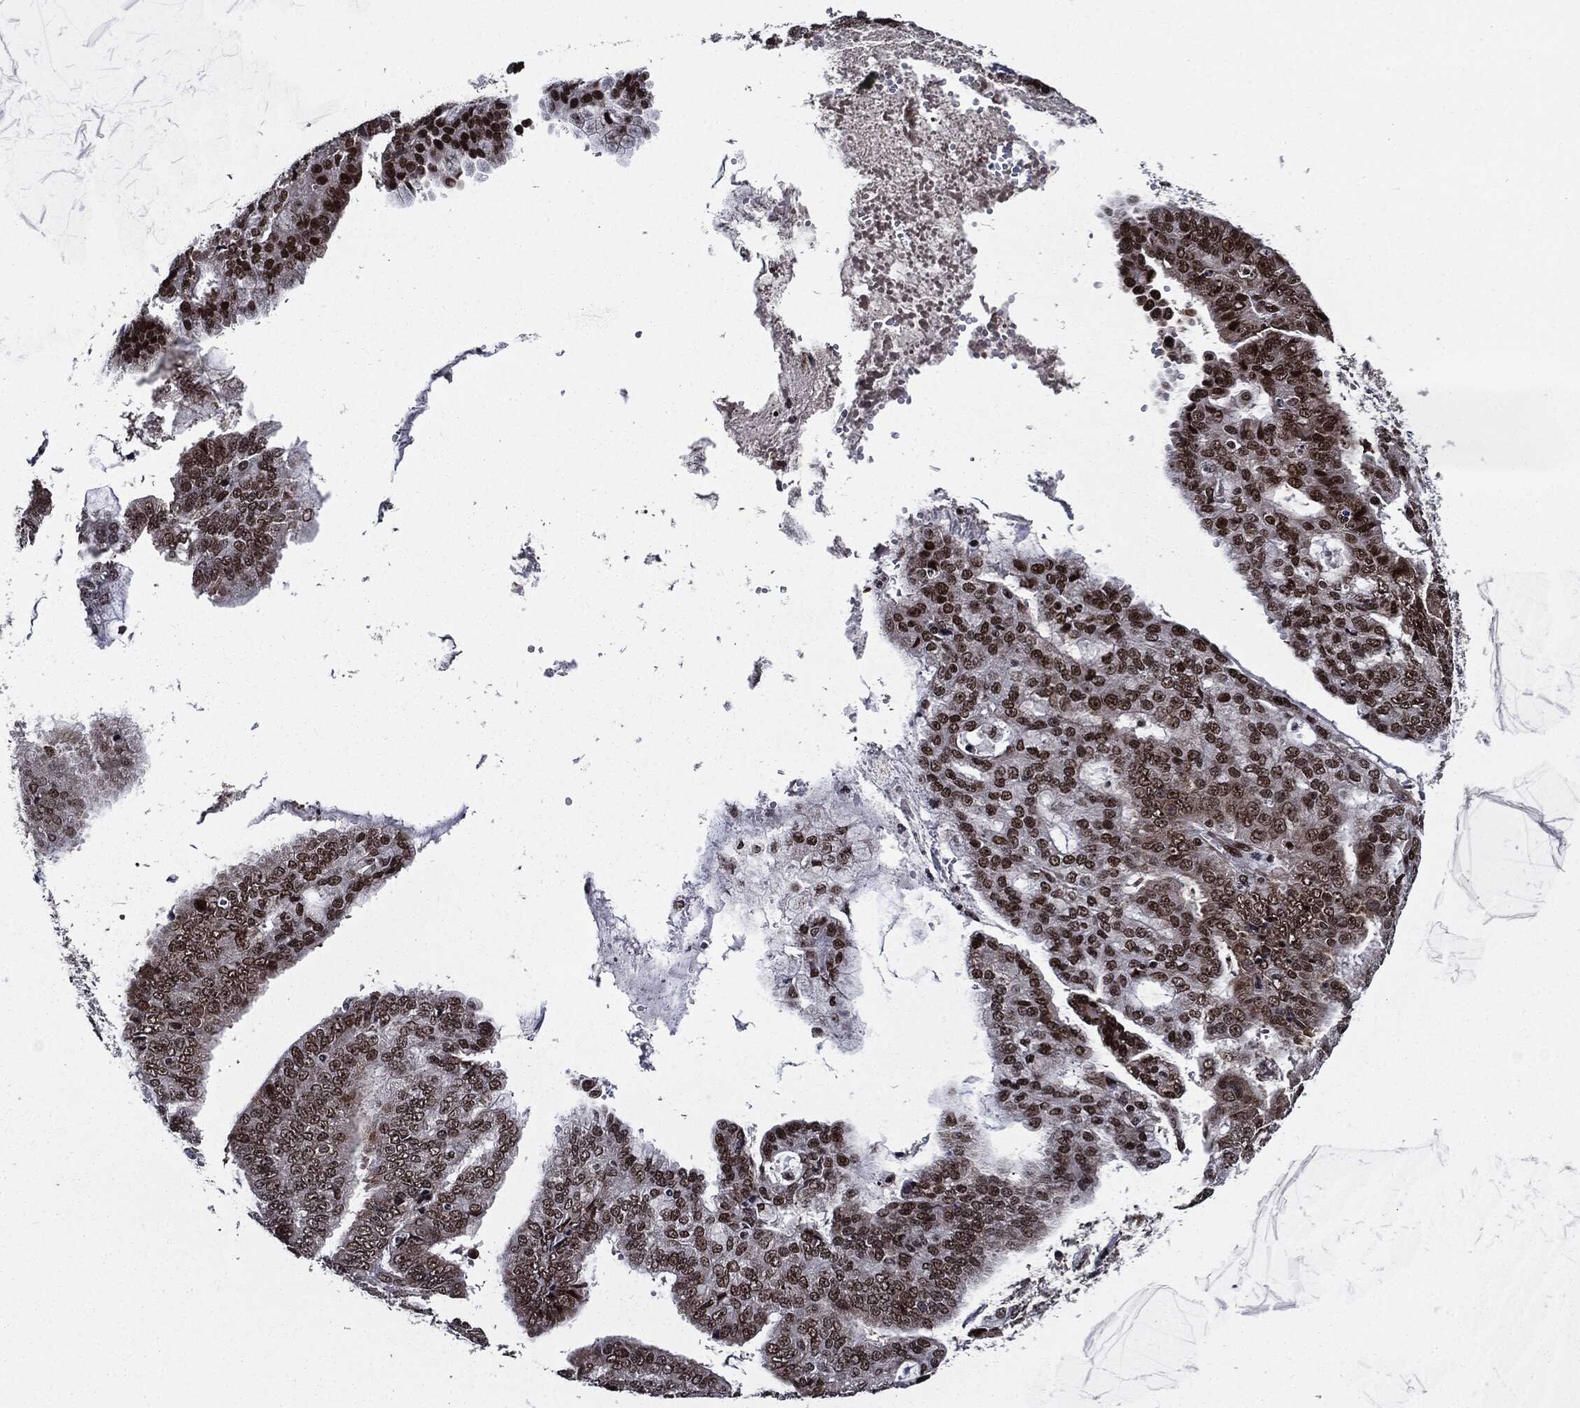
{"staining": {"intensity": "moderate", "quantity": "25%-75%", "location": "nuclear"}, "tissue": "endometrial cancer", "cell_type": "Tumor cells", "image_type": "cancer", "snomed": [{"axis": "morphology", "description": "Adenocarcinoma, NOS"}, {"axis": "topography", "description": "Endometrium"}], "caption": "High-power microscopy captured an immunohistochemistry histopathology image of adenocarcinoma (endometrial), revealing moderate nuclear expression in approximately 25%-75% of tumor cells. (IHC, brightfield microscopy, high magnification).", "gene": "ZFP91", "patient": {"sex": "female", "age": 63}}